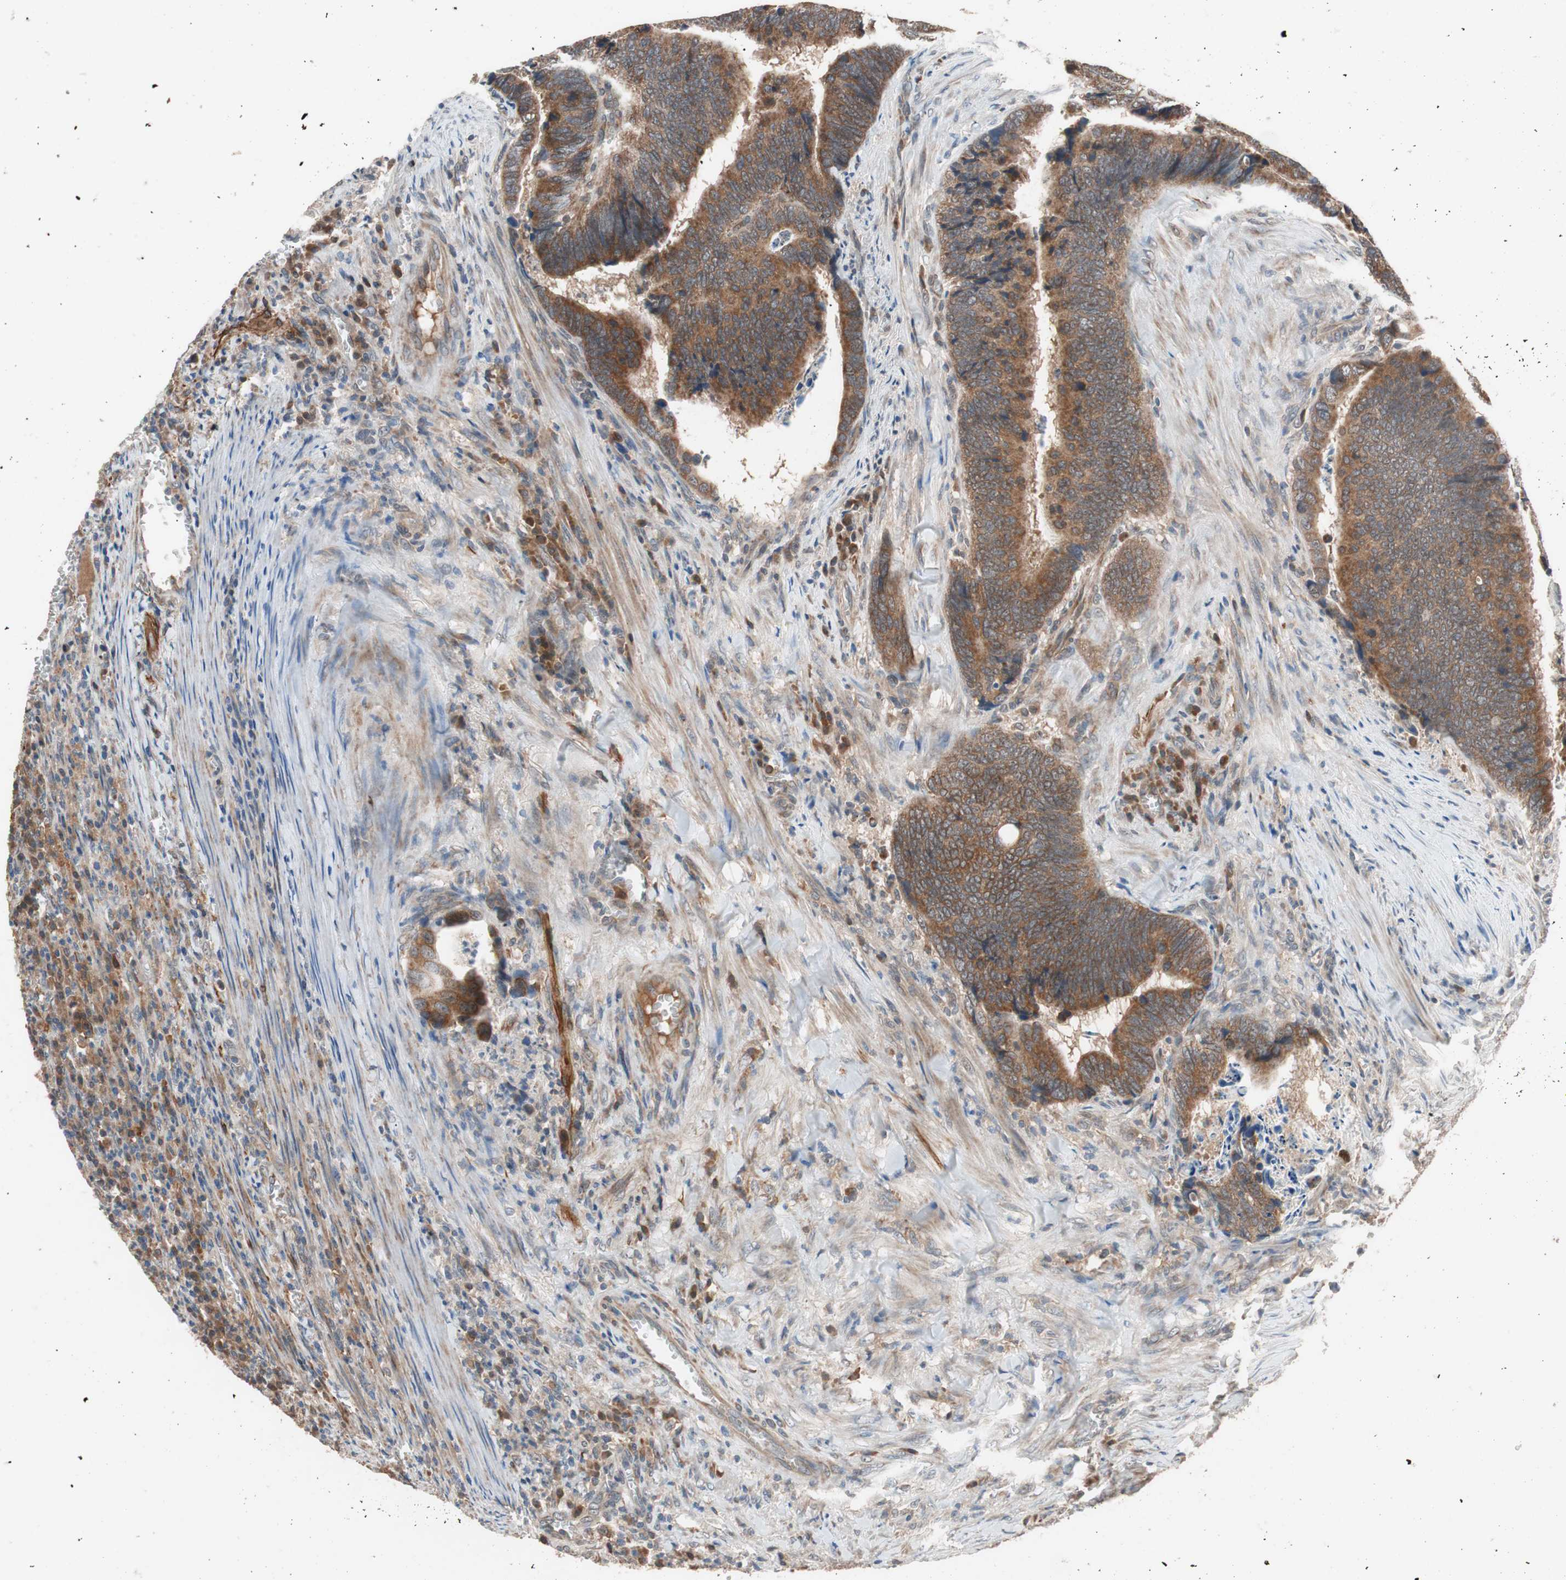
{"staining": {"intensity": "strong", "quantity": ">75%", "location": "cytoplasmic/membranous"}, "tissue": "colorectal cancer", "cell_type": "Tumor cells", "image_type": "cancer", "snomed": [{"axis": "morphology", "description": "Adenocarcinoma, NOS"}, {"axis": "topography", "description": "Colon"}], "caption": "Immunohistochemistry of human adenocarcinoma (colorectal) demonstrates high levels of strong cytoplasmic/membranous staining in about >75% of tumor cells.", "gene": "HMBS", "patient": {"sex": "male", "age": 72}}